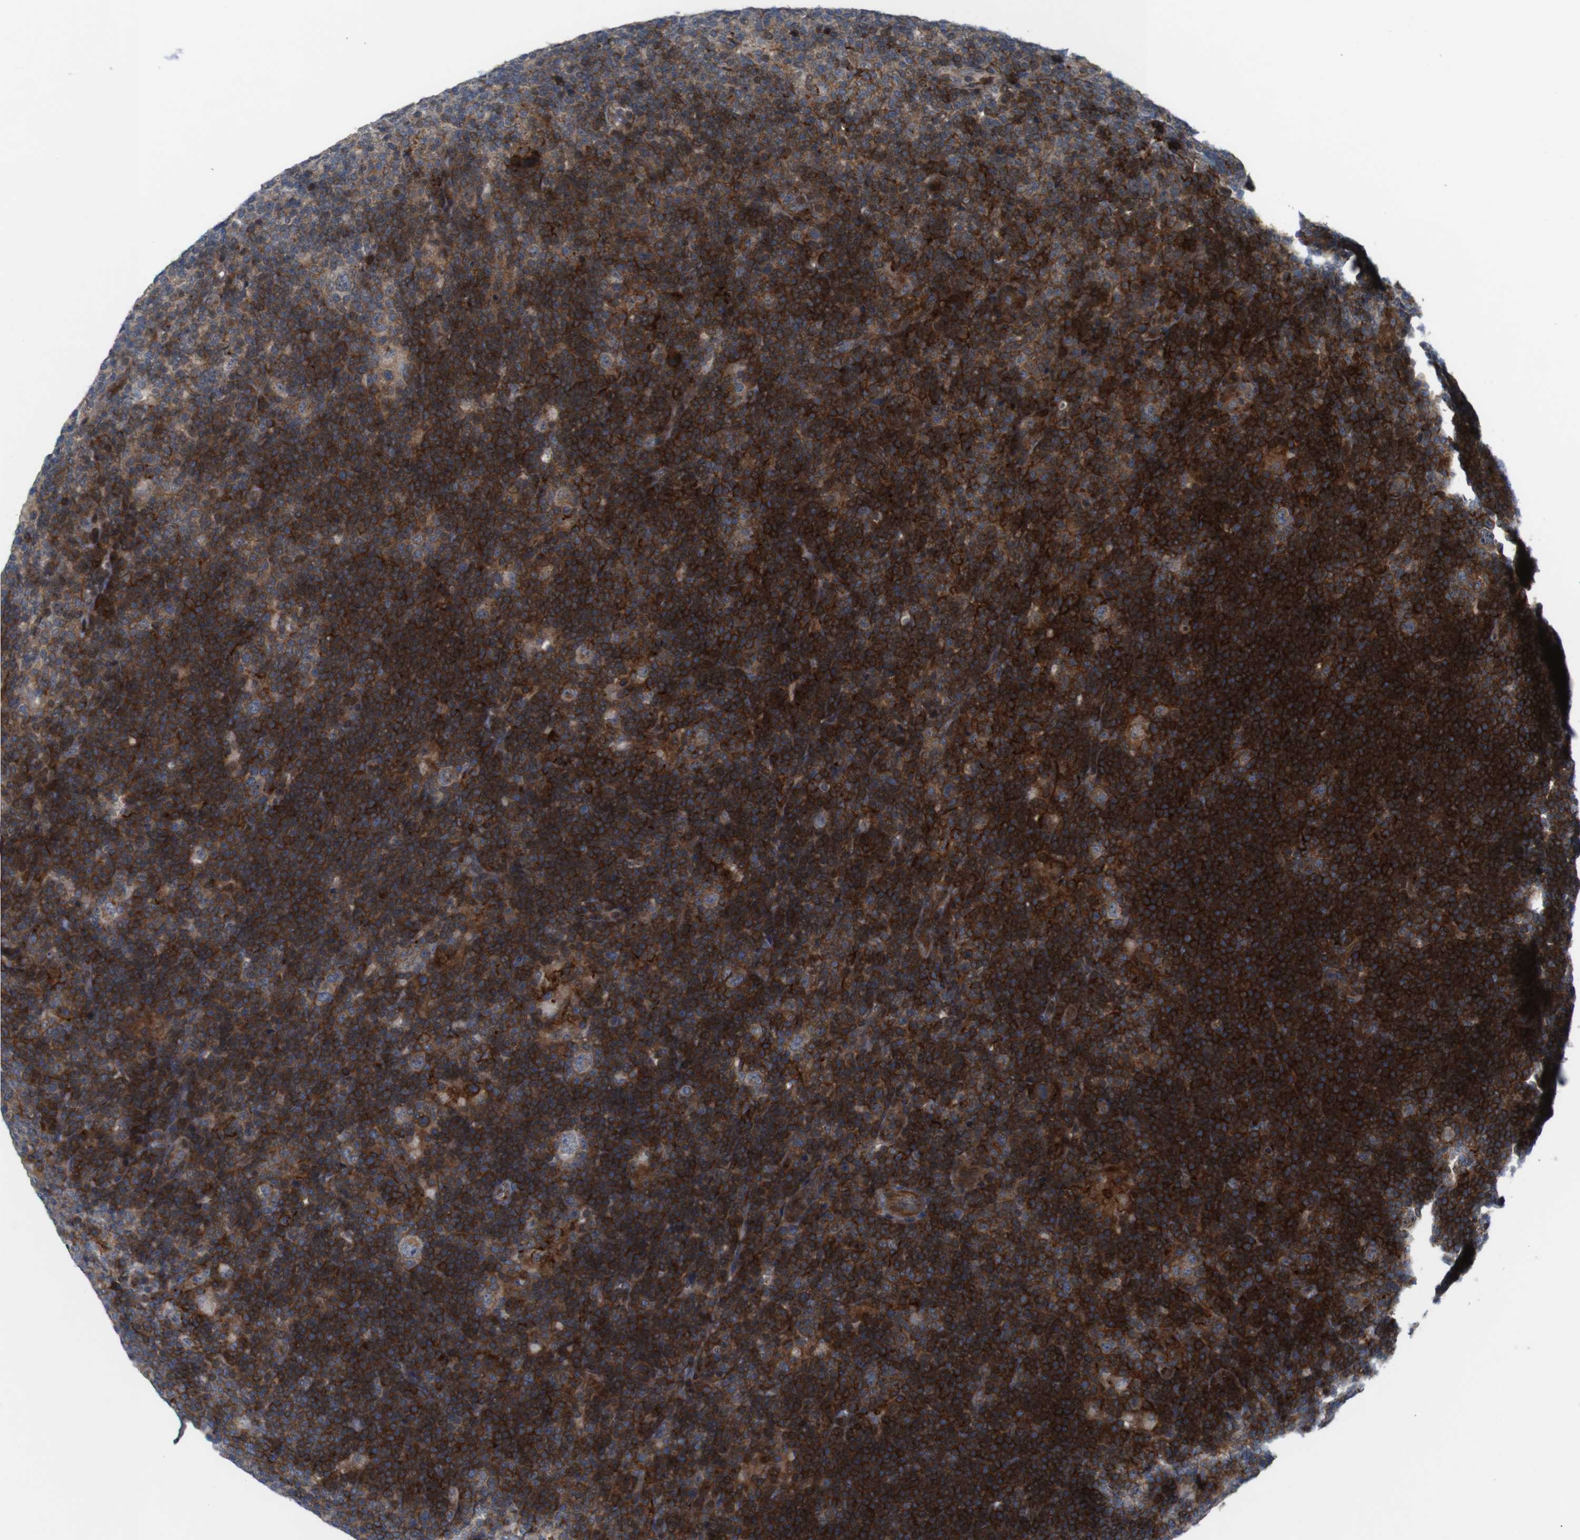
{"staining": {"intensity": "weak", "quantity": ">75%", "location": "cytoplasmic/membranous"}, "tissue": "lymphoma", "cell_type": "Tumor cells", "image_type": "cancer", "snomed": [{"axis": "morphology", "description": "Hodgkin's disease, NOS"}, {"axis": "topography", "description": "Lymph node"}], "caption": "About >75% of tumor cells in Hodgkin's disease show weak cytoplasmic/membranous protein positivity as visualized by brown immunohistochemical staining.", "gene": "ATP7B", "patient": {"sex": "female", "age": 57}}